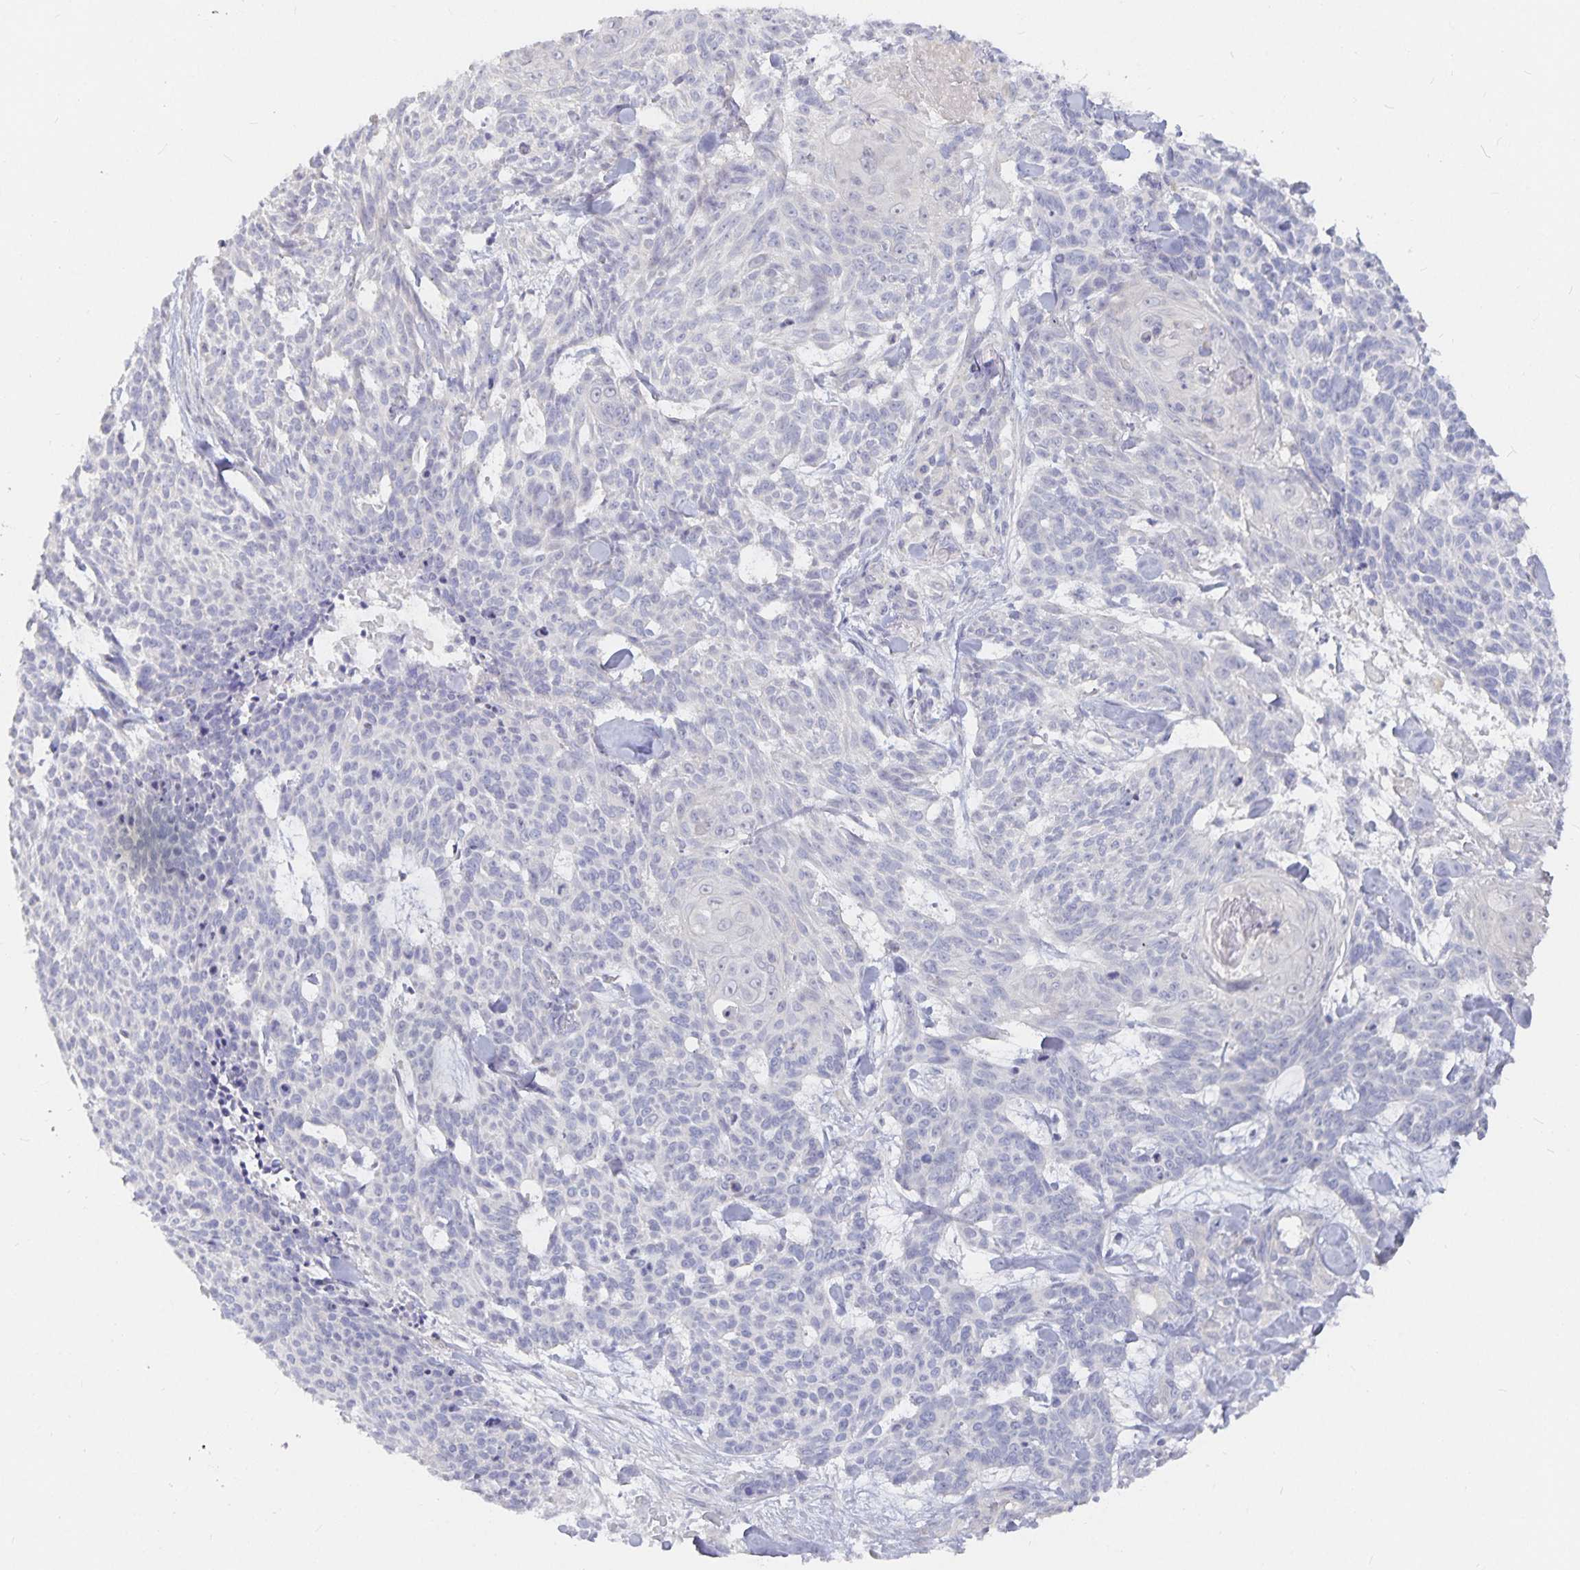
{"staining": {"intensity": "negative", "quantity": "none", "location": "none"}, "tissue": "skin cancer", "cell_type": "Tumor cells", "image_type": "cancer", "snomed": [{"axis": "morphology", "description": "Basal cell carcinoma"}, {"axis": "topography", "description": "Skin"}], "caption": "DAB (3,3'-diaminobenzidine) immunohistochemical staining of human basal cell carcinoma (skin) demonstrates no significant staining in tumor cells.", "gene": "DNAH9", "patient": {"sex": "female", "age": 93}}